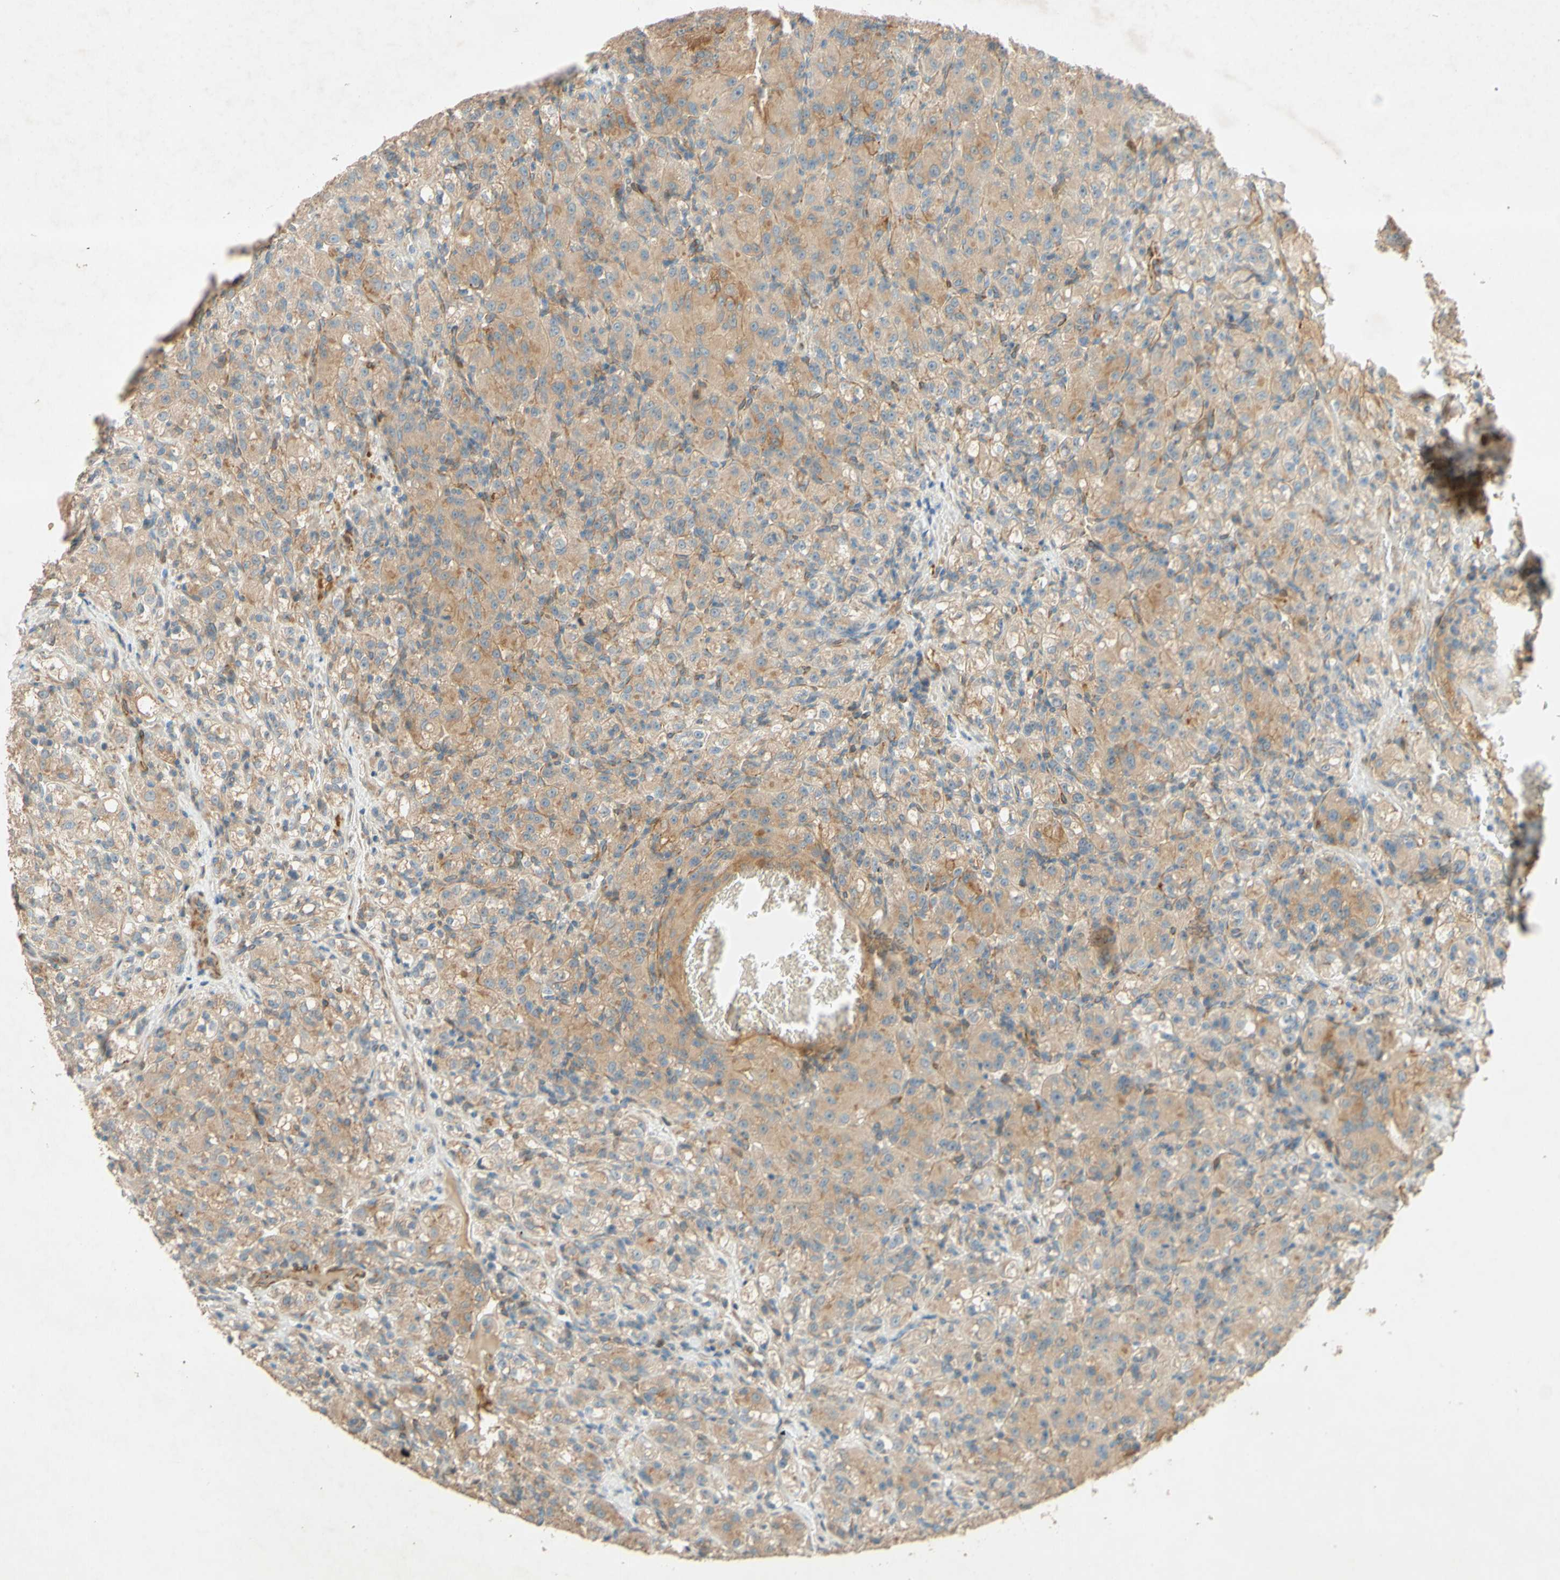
{"staining": {"intensity": "moderate", "quantity": ">75%", "location": "cytoplasmic/membranous"}, "tissue": "renal cancer", "cell_type": "Tumor cells", "image_type": "cancer", "snomed": [{"axis": "morphology", "description": "Adenocarcinoma, NOS"}, {"axis": "topography", "description": "Kidney"}], "caption": "Renal cancer (adenocarcinoma) was stained to show a protein in brown. There is medium levels of moderate cytoplasmic/membranous staining in approximately >75% of tumor cells. (DAB = brown stain, brightfield microscopy at high magnification).", "gene": "ADAM17", "patient": {"sex": "male", "age": 61}}